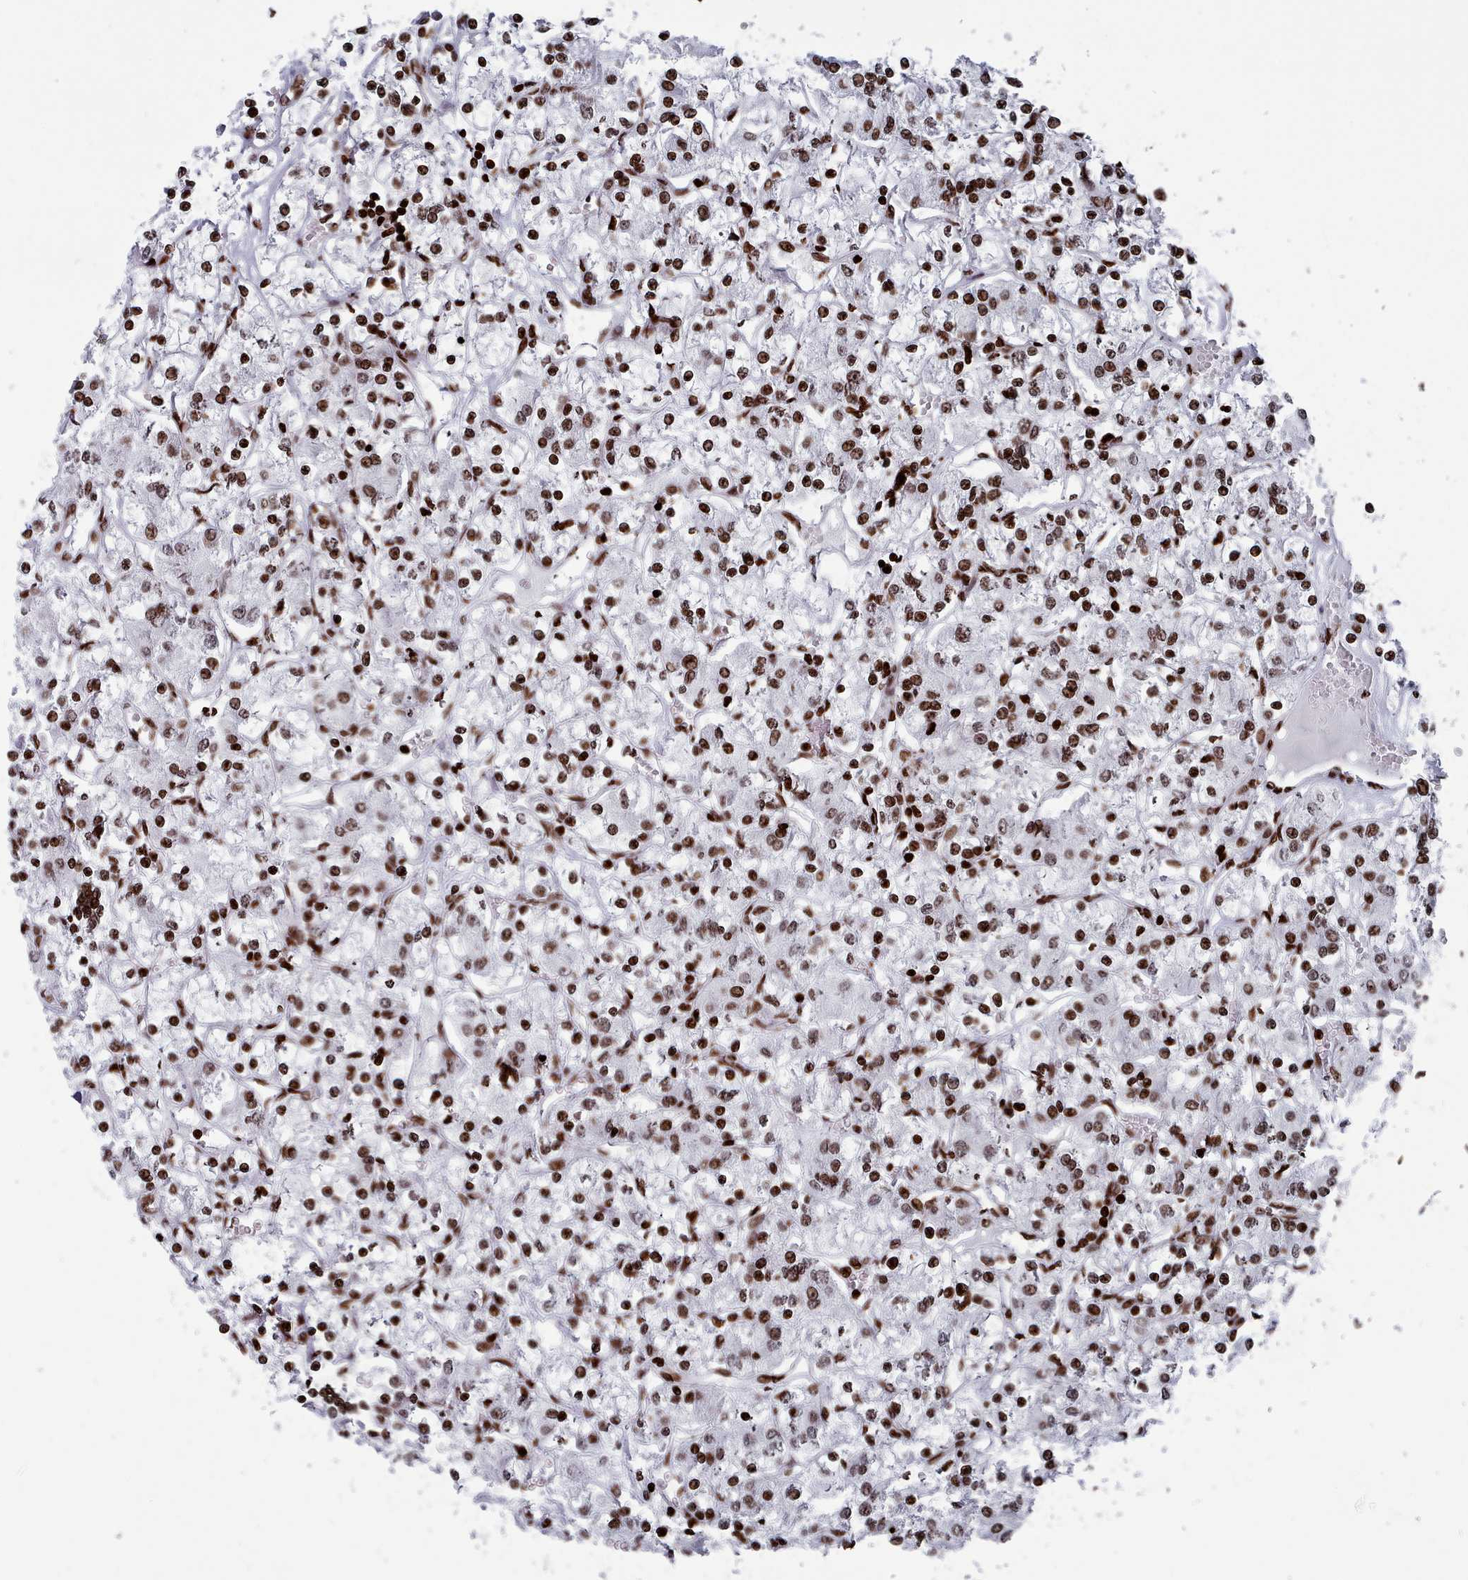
{"staining": {"intensity": "strong", "quantity": ">75%", "location": "nuclear"}, "tissue": "renal cancer", "cell_type": "Tumor cells", "image_type": "cancer", "snomed": [{"axis": "morphology", "description": "Adenocarcinoma, NOS"}, {"axis": "topography", "description": "Kidney"}], "caption": "An immunohistochemistry image of tumor tissue is shown. Protein staining in brown highlights strong nuclear positivity in renal cancer (adenocarcinoma) within tumor cells. The protein of interest is shown in brown color, while the nuclei are stained blue.", "gene": "PCDHB12", "patient": {"sex": "female", "age": 59}}